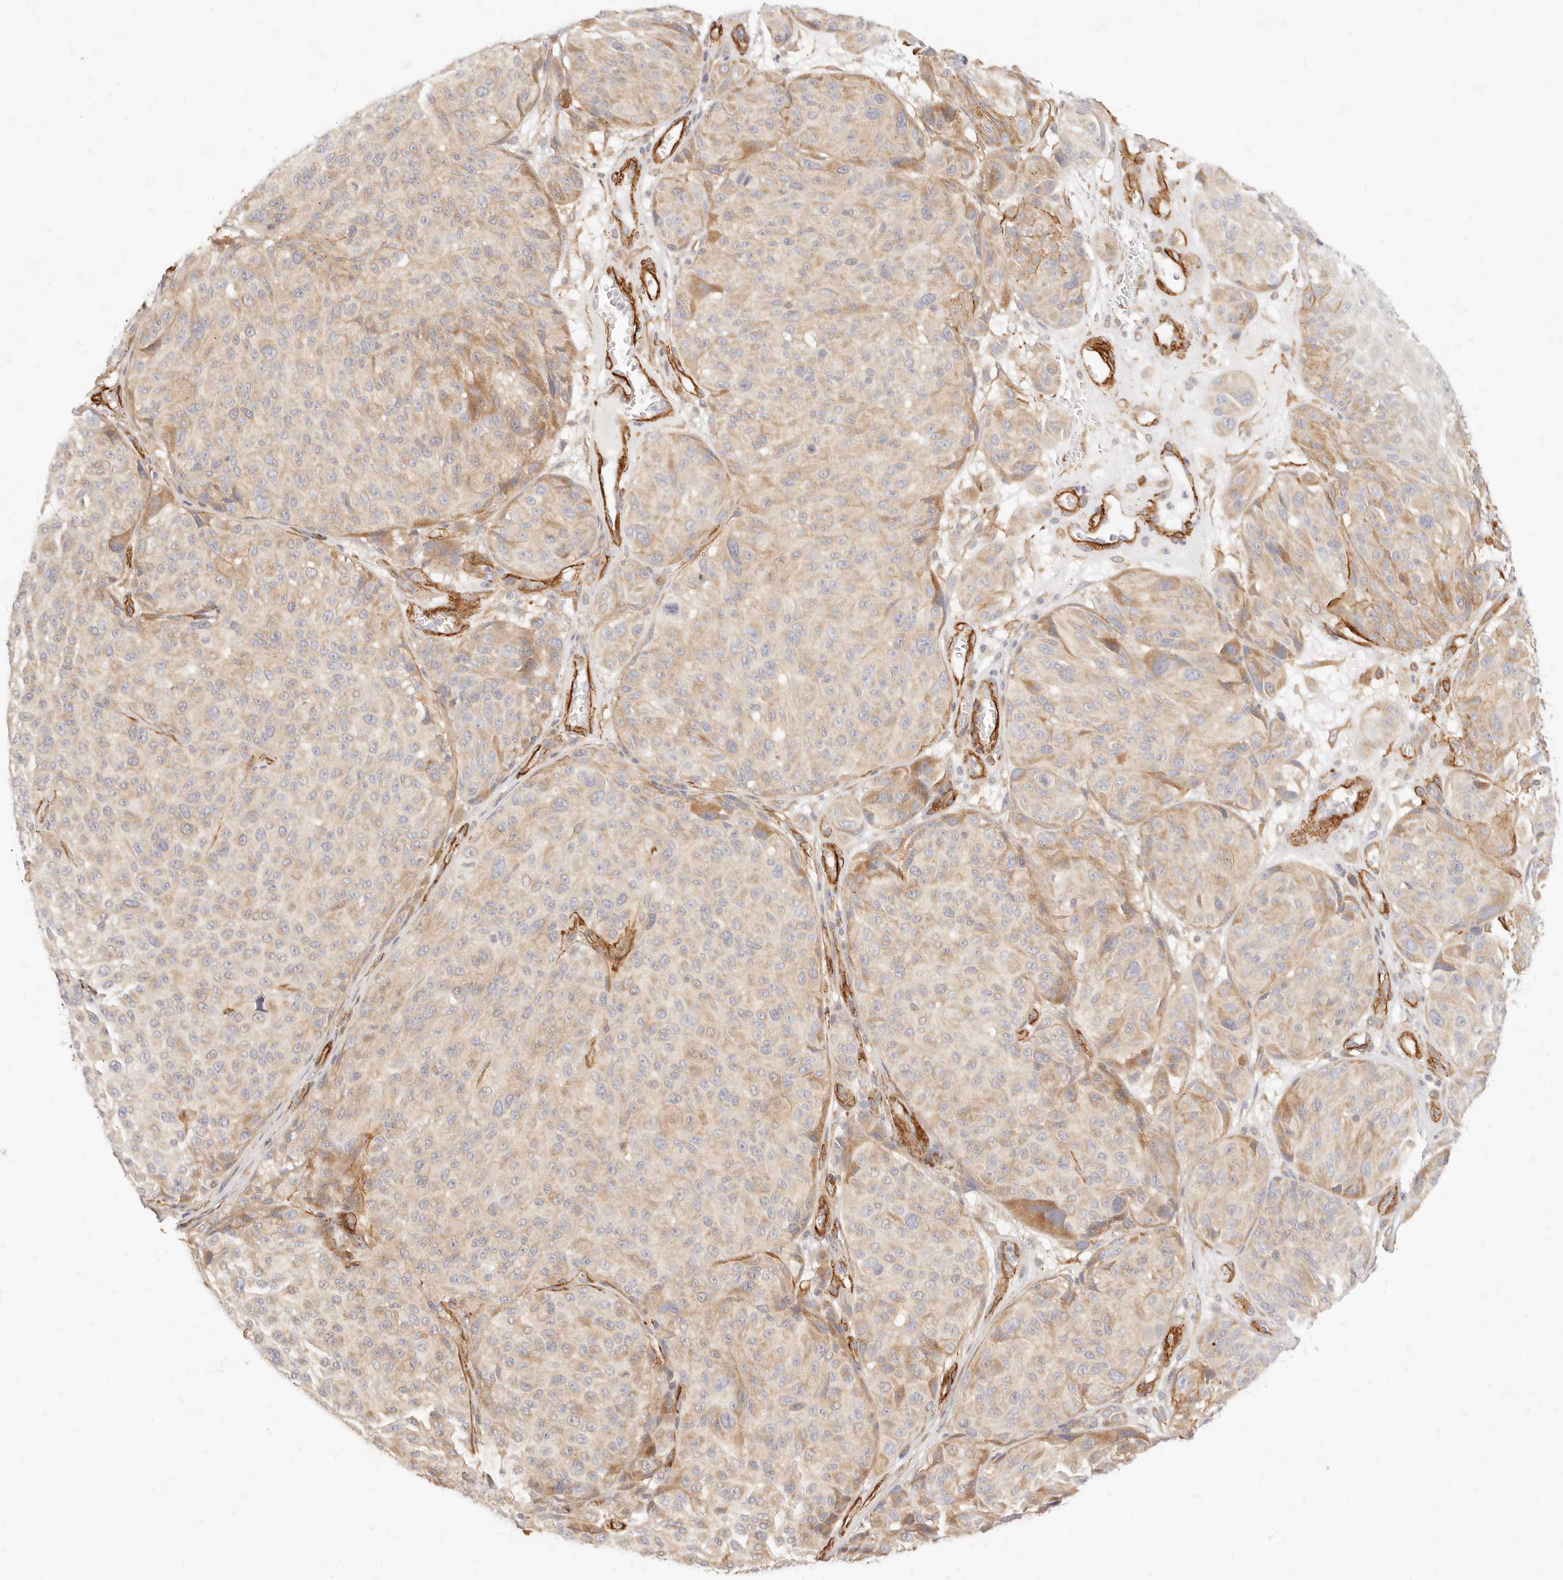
{"staining": {"intensity": "weak", "quantity": "25%-75%", "location": "cytoplasmic/membranous"}, "tissue": "melanoma", "cell_type": "Tumor cells", "image_type": "cancer", "snomed": [{"axis": "morphology", "description": "Malignant melanoma, NOS"}, {"axis": "topography", "description": "Skin"}], "caption": "Human malignant melanoma stained for a protein (brown) exhibits weak cytoplasmic/membranous positive staining in approximately 25%-75% of tumor cells.", "gene": "TMTC2", "patient": {"sex": "male", "age": 83}}